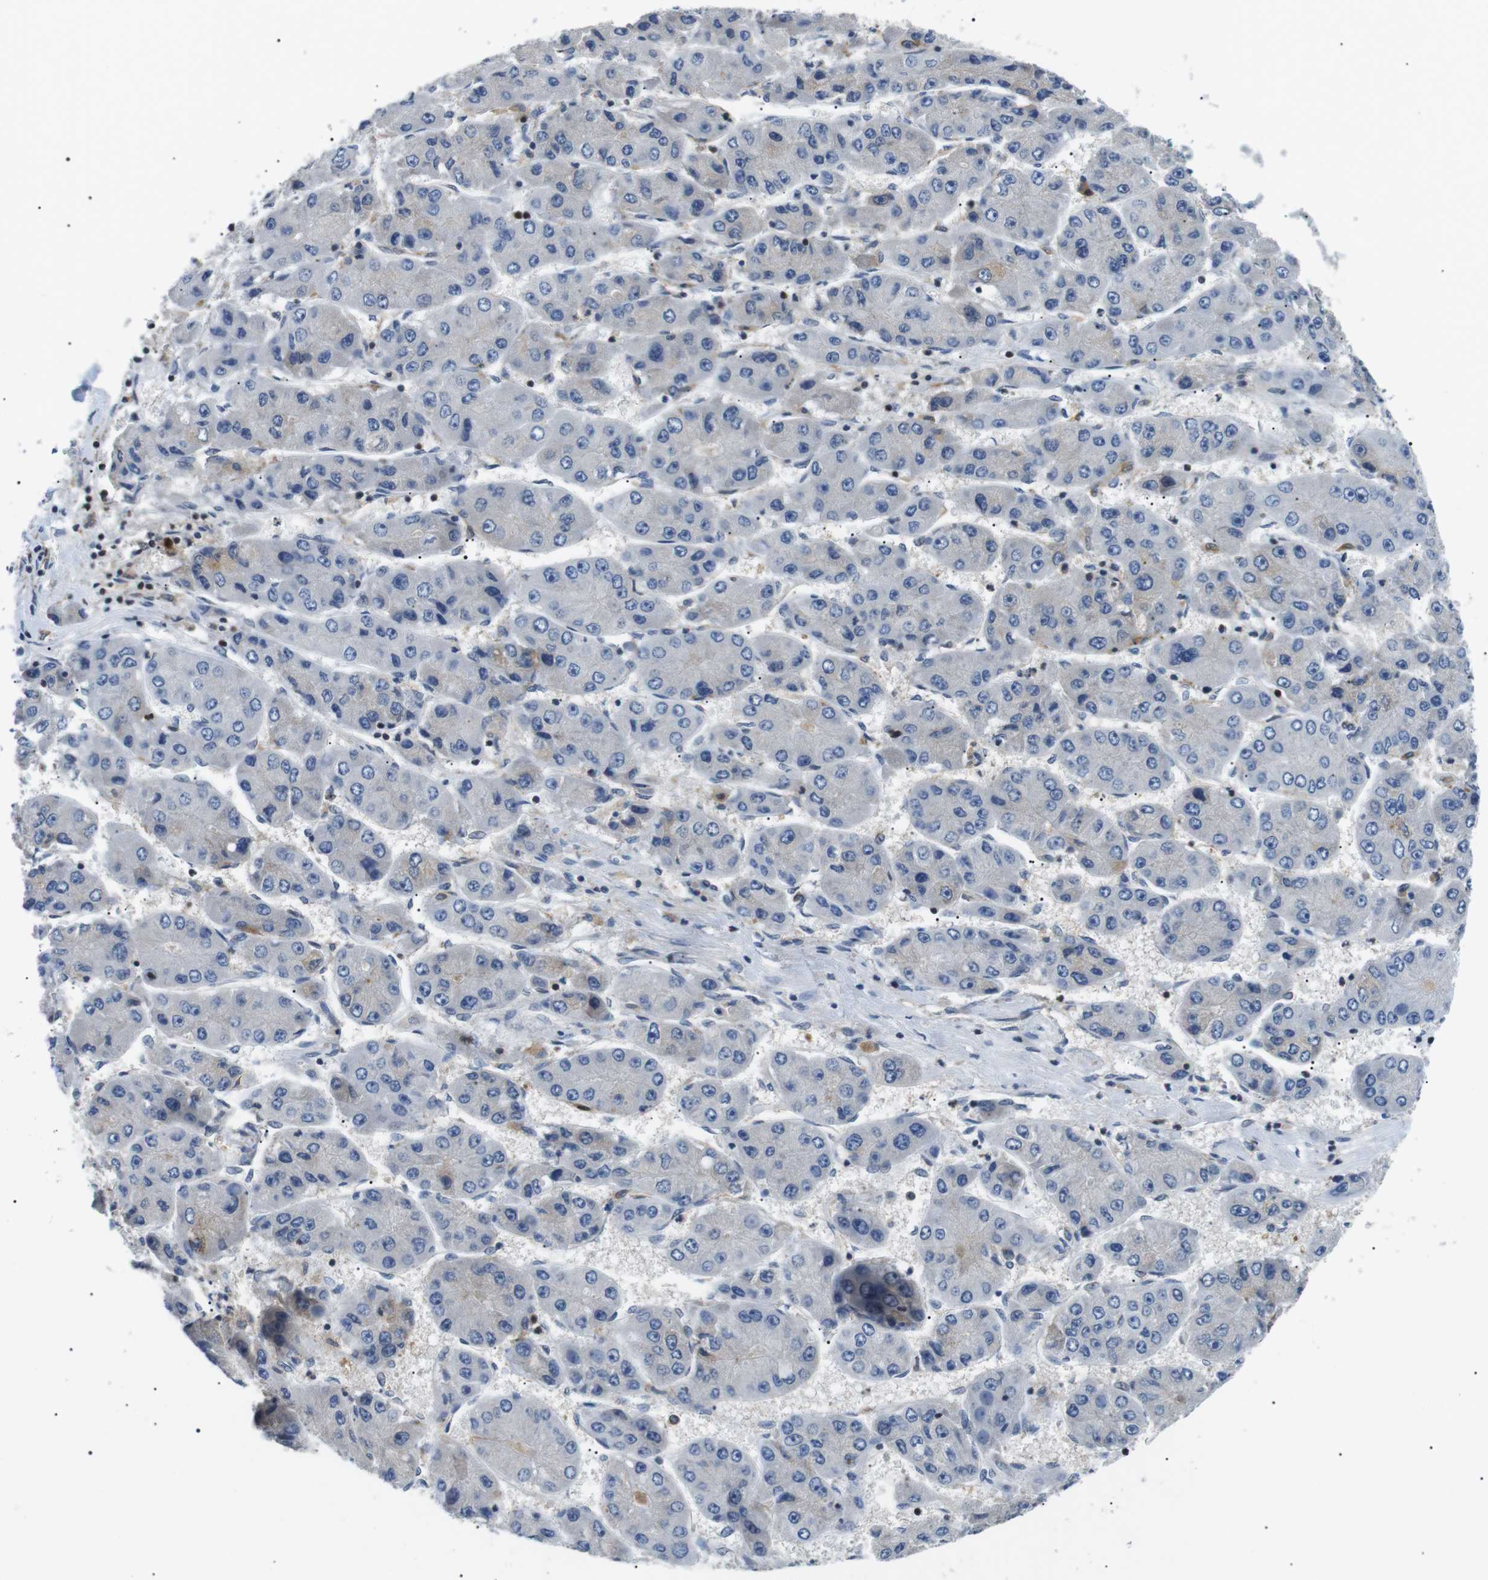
{"staining": {"intensity": "negative", "quantity": "none", "location": "none"}, "tissue": "liver cancer", "cell_type": "Tumor cells", "image_type": "cancer", "snomed": [{"axis": "morphology", "description": "Carcinoma, Hepatocellular, NOS"}, {"axis": "topography", "description": "Liver"}], "caption": "Immunohistochemistry (IHC) histopathology image of neoplastic tissue: human liver cancer stained with DAB (3,3'-diaminobenzidine) shows no significant protein positivity in tumor cells. Nuclei are stained in blue.", "gene": "RAB9A", "patient": {"sex": "female", "age": 61}}